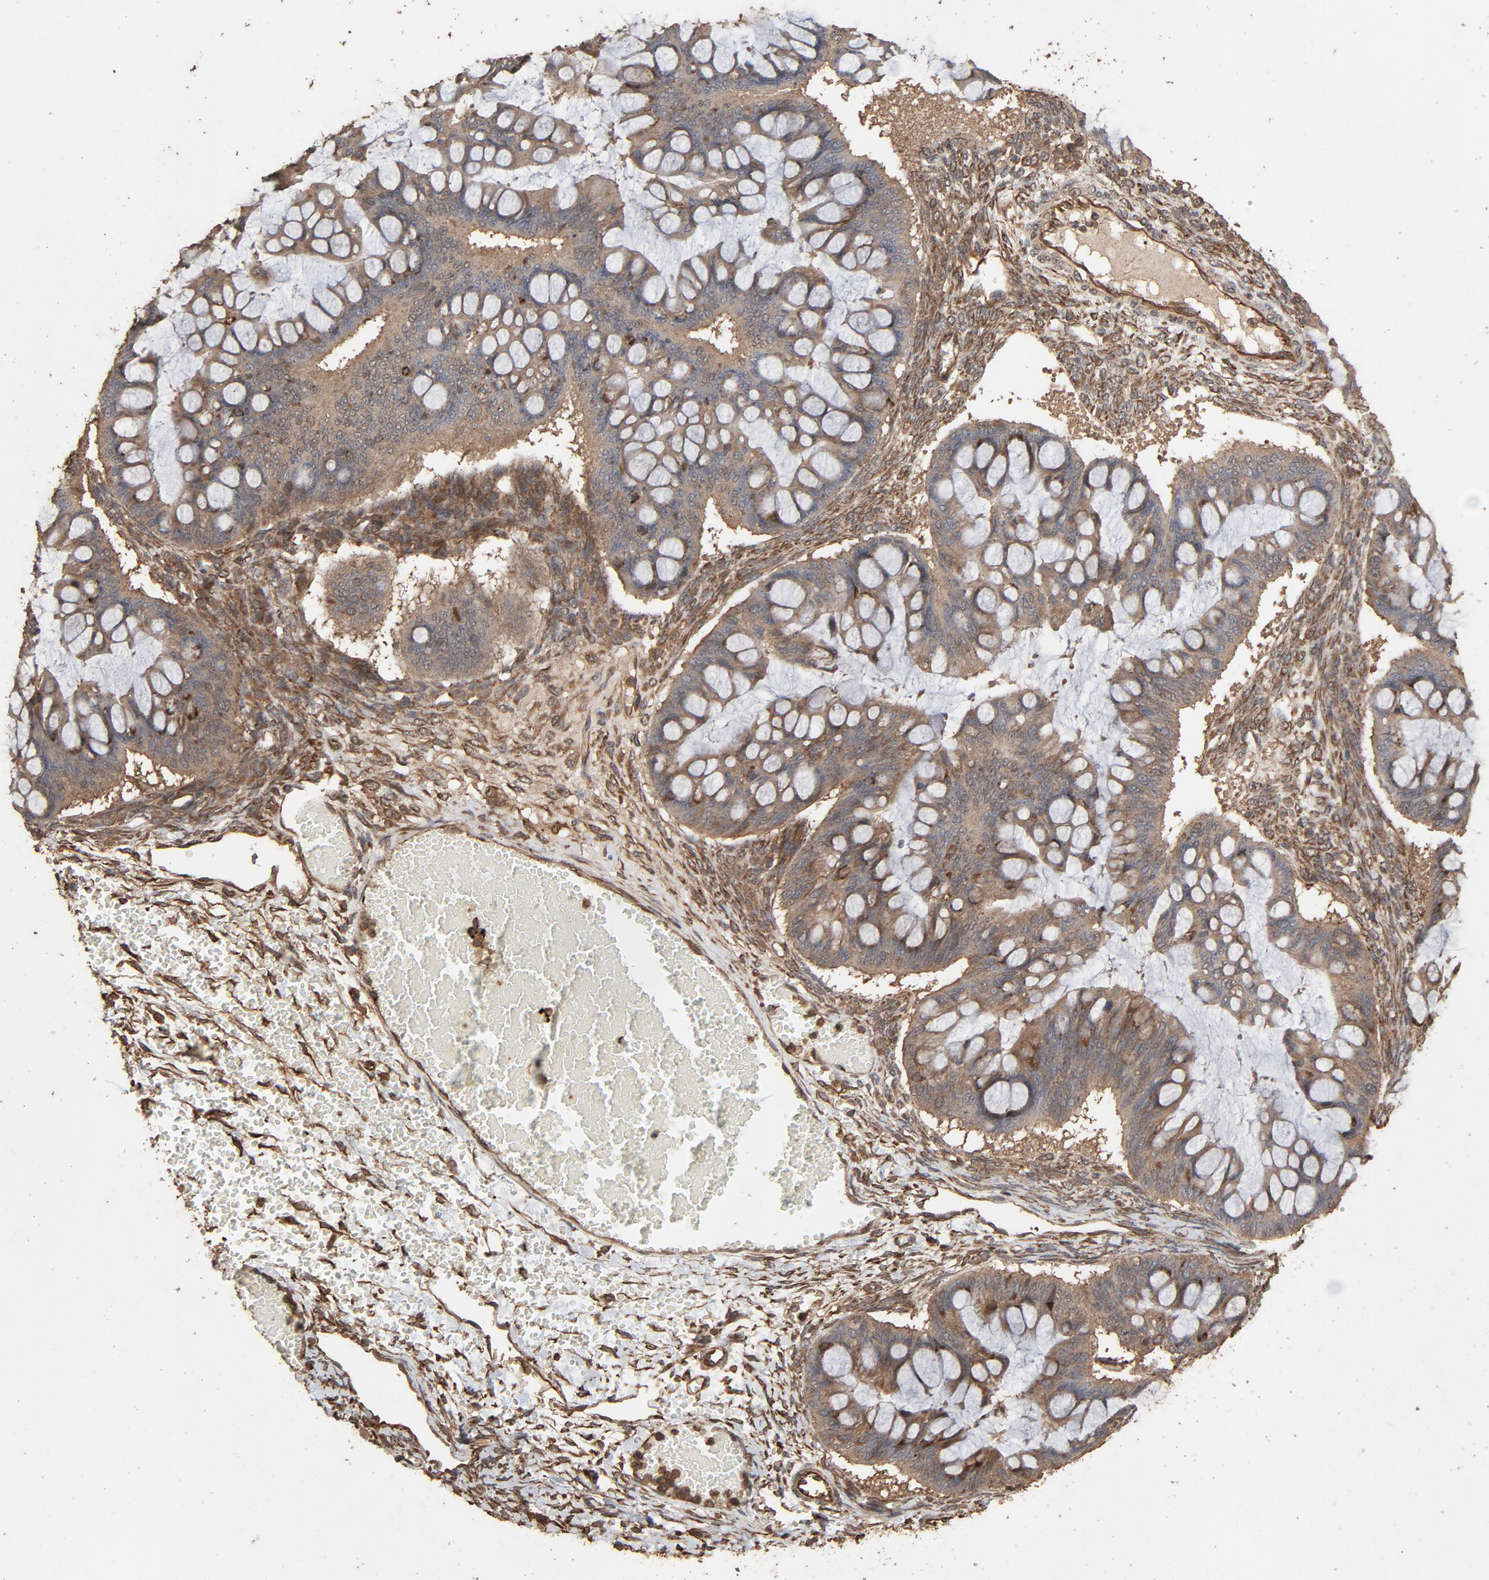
{"staining": {"intensity": "weak", "quantity": ">75%", "location": "cytoplasmic/membranous"}, "tissue": "ovarian cancer", "cell_type": "Tumor cells", "image_type": "cancer", "snomed": [{"axis": "morphology", "description": "Cystadenocarcinoma, mucinous, NOS"}, {"axis": "topography", "description": "Ovary"}], "caption": "Tumor cells reveal low levels of weak cytoplasmic/membranous expression in about >75% of cells in ovarian cancer. (DAB = brown stain, brightfield microscopy at high magnification).", "gene": "RPS6KA6", "patient": {"sex": "female", "age": 73}}